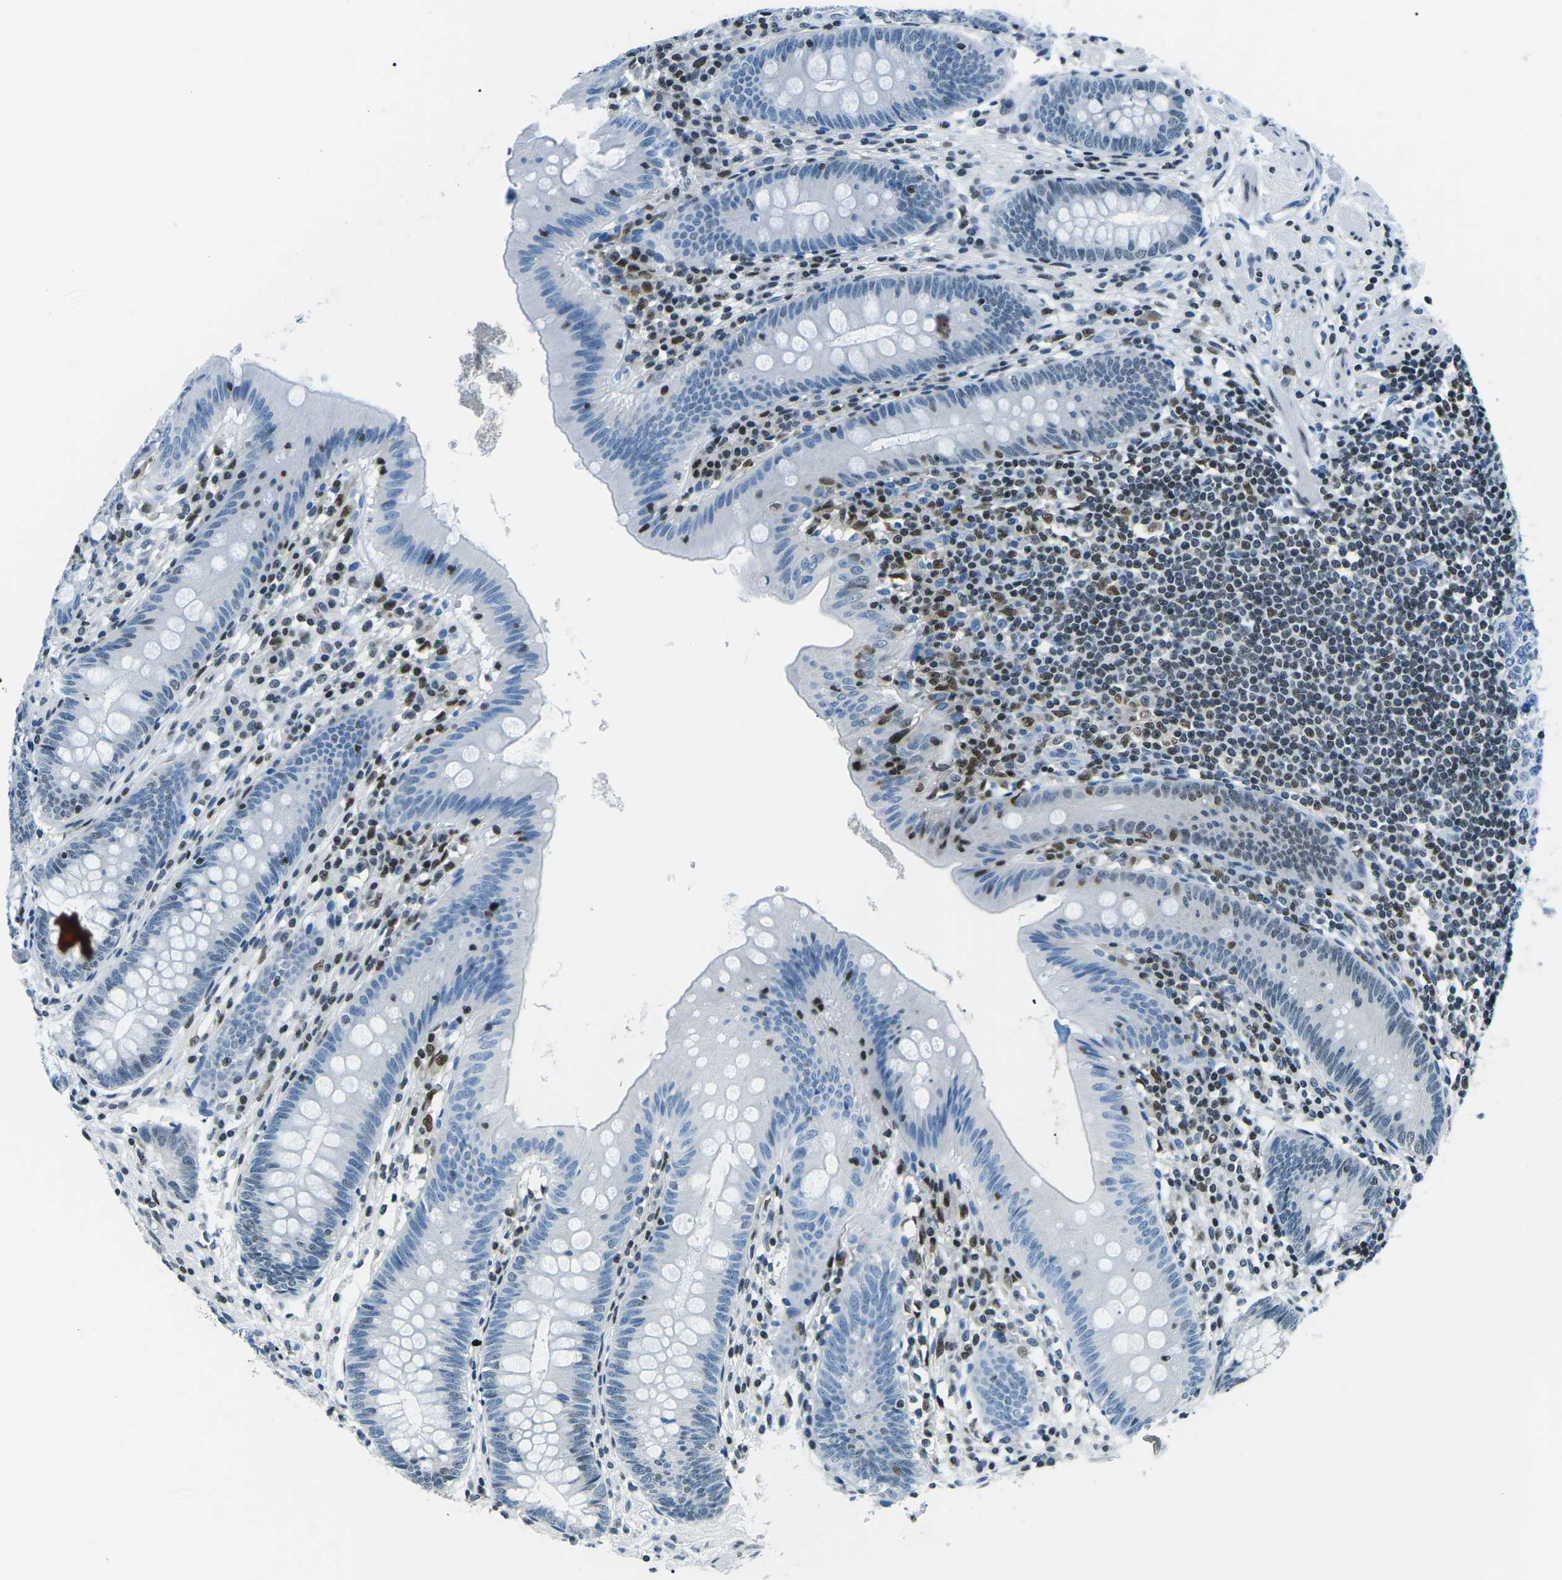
{"staining": {"intensity": "negative", "quantity": "none", "location": "none"}, "tissue": "appendix", "cell_type": "Glandular cells", "image_type": "normal", "snomed": [{"axis": "morphology", "description": "Normal tissue, NOS"}, {"axis": "topography", "description": "Appendix"}], "caption": "Micrograph shows no protein expression in glandular cells of benign appendix.", "gene": "CELF2", "patient": {"sex": "male", "age": 56}}